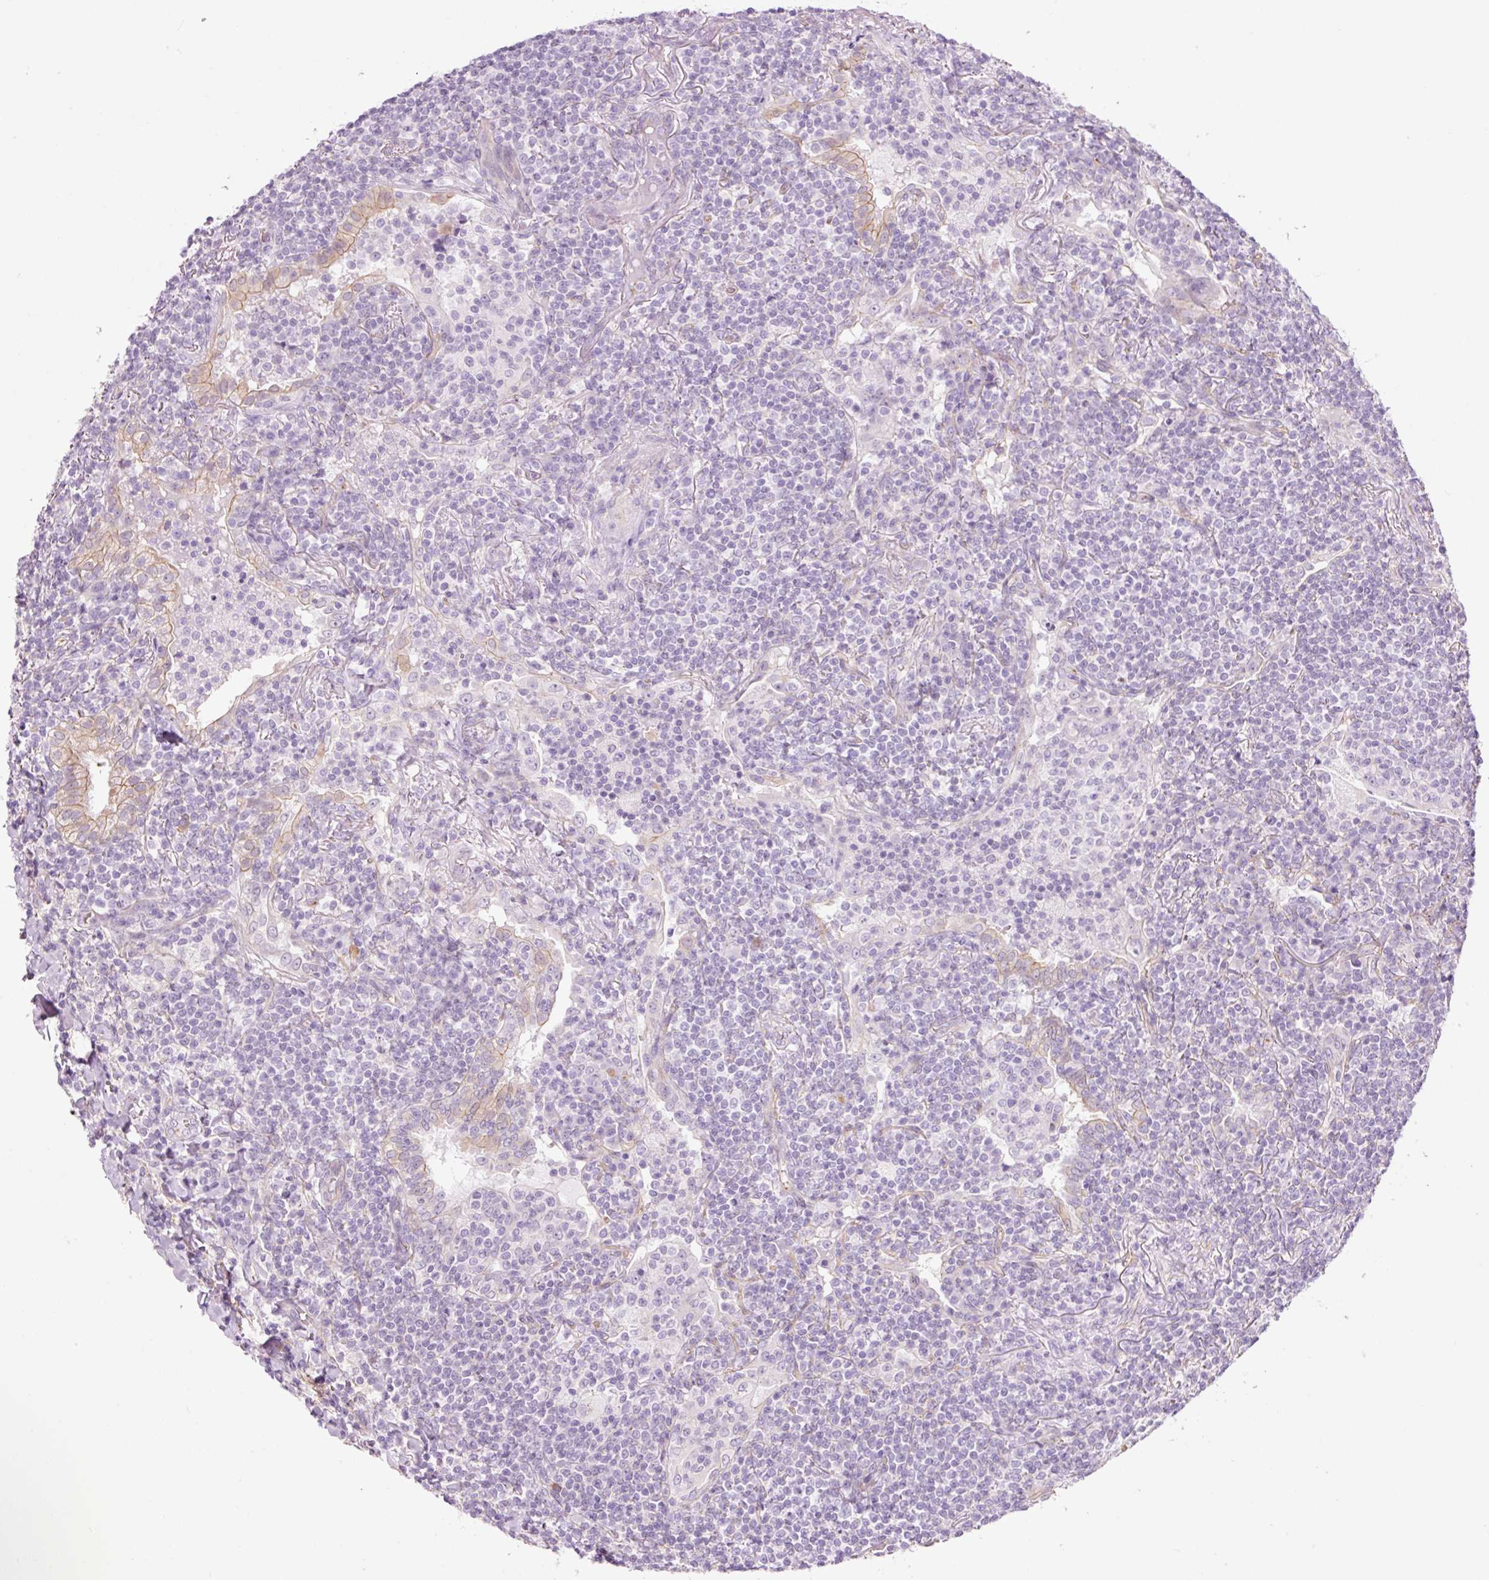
{"staining": {"intensity": "negative", "quantity": "none", "location": "none"}, "tissue": "lymphoma", "cell_type": "Tumor cells", "image_type": "cancer", "snomed": [{"axis": "morphology", "description": "Malignant lymphoma, non-Hodgkin's type, Low grade"}, {"axis": "topography", "description": "Lung"}], "caption": "This image is of malignant lymphoma, non-Hodgkin's type (low-grade) stained with IHC to label a protein in brown with the nuclei are counter-stained blue. There is no positivity in tumor cells.", "gene": "HSPA4L", "patient": {"sex": "female", "age": 71}}